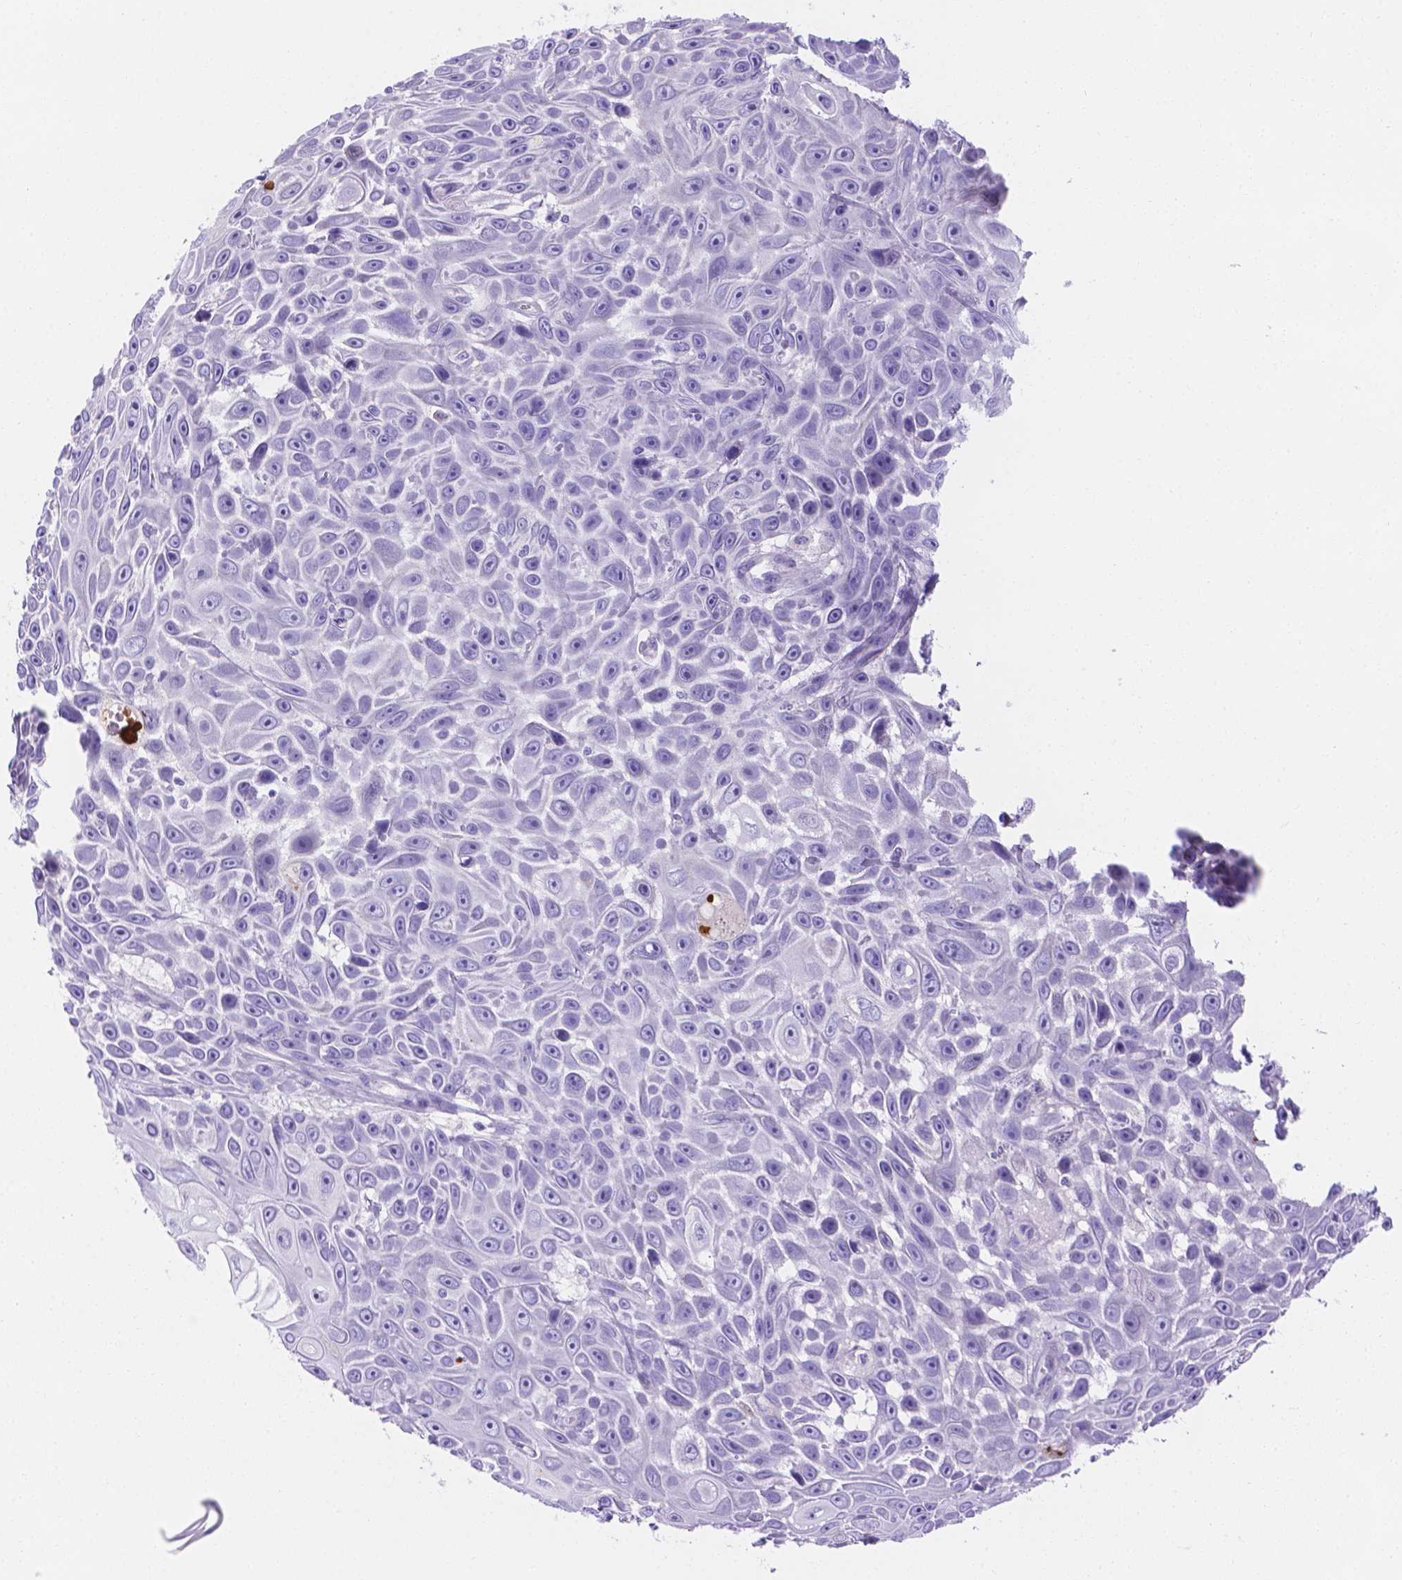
{"staining": {"intensity": "negative", "quantity": "none", "location": "none"}, "tissue": "skin cancer", "cell_type": "Tumor cells", "image_type": "cancer", "snomed": [{"axis": "morphology", "description": "Squamous cell carcinoma, NOS"}, {"axis": "topography", "description": "Skin"}], "caption": "Histopathology image shows no significant protein expression in tumor cells of skin cancer.", "gene": "MLN", "patient": {"sex": "male", "age": 82}}